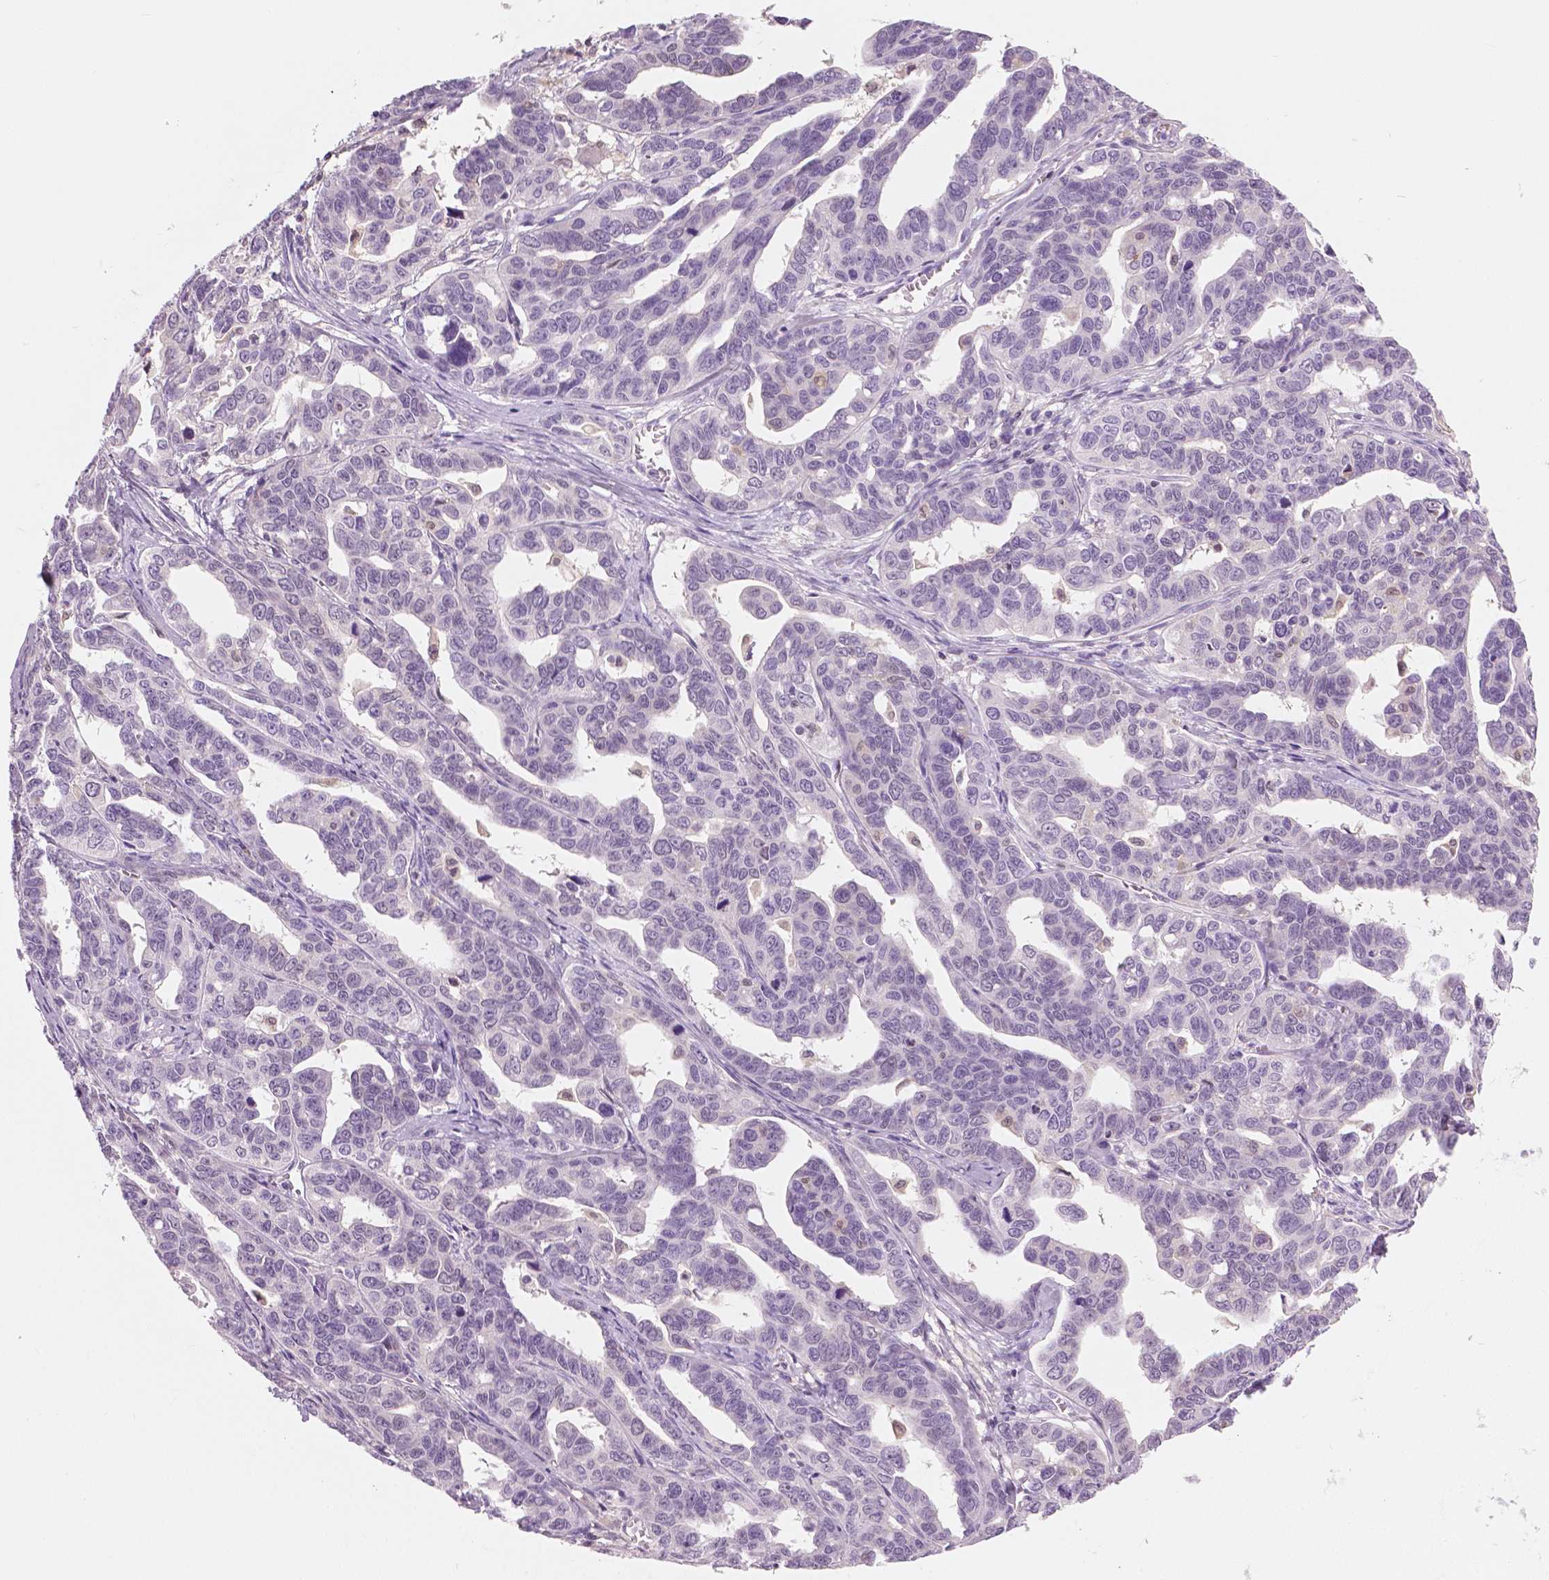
{"staining": {"intensity": "negative", "quantity": "none", "location": "none"}, "tissue": "ovarian cancer", "cell_type": "Tumor cells", "image_type": "cancer", "snomed": [{"axis": "morphology", "description": "Cystadenocarcinoma, serous, NOS"}, {"axis": "topography", "description": "Ovary"}], "caption": "Tumor cells show no significant expression in ovarian cancer.", "gene": "GALM", "patient": {"sex": "female", "age": 69}}